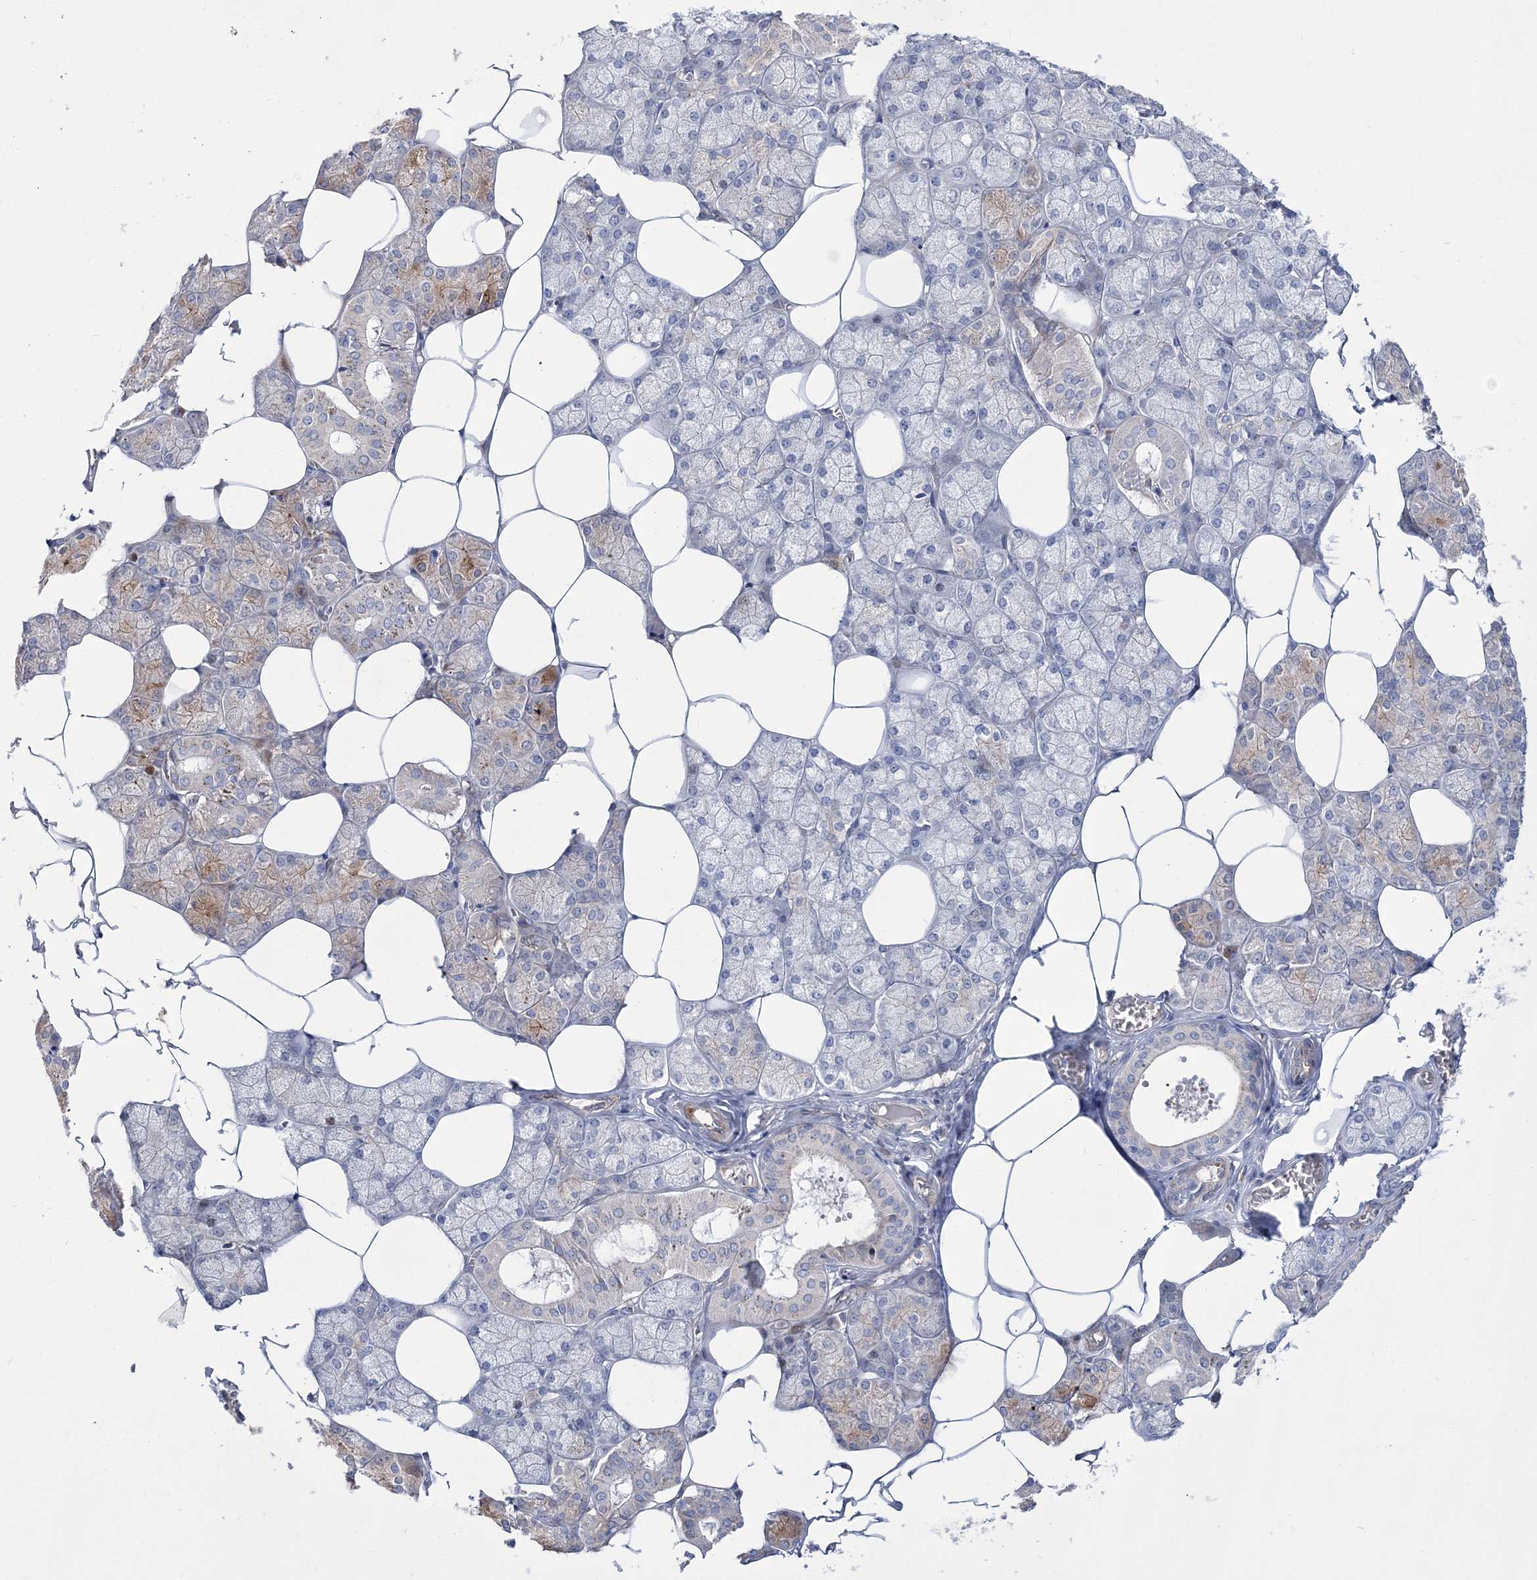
{"staining": {"intensity": "moderate", "quantity": "<25%", "location": "cytoplasmic/membranous"}, "tissue": "salivary gland", "cell_type": "Glandular cells", "image_type": "normal", "snomed": [{"axis": "morphology", "description": "Normal tissue, NOS"}, {"axis": "topography", "description": "Salivary gland"}], "caption": "This image reveals normal salivary gland stained with immunohistochemistry (IHC) to label a protein in brown. The cytoplasmic/membranous of glandular cells show moderate positivity for the protein. Nuclei are counter-stained blue.", "gene": "ARHGAP32", "patient": {"sex": "male", "age": 62}}